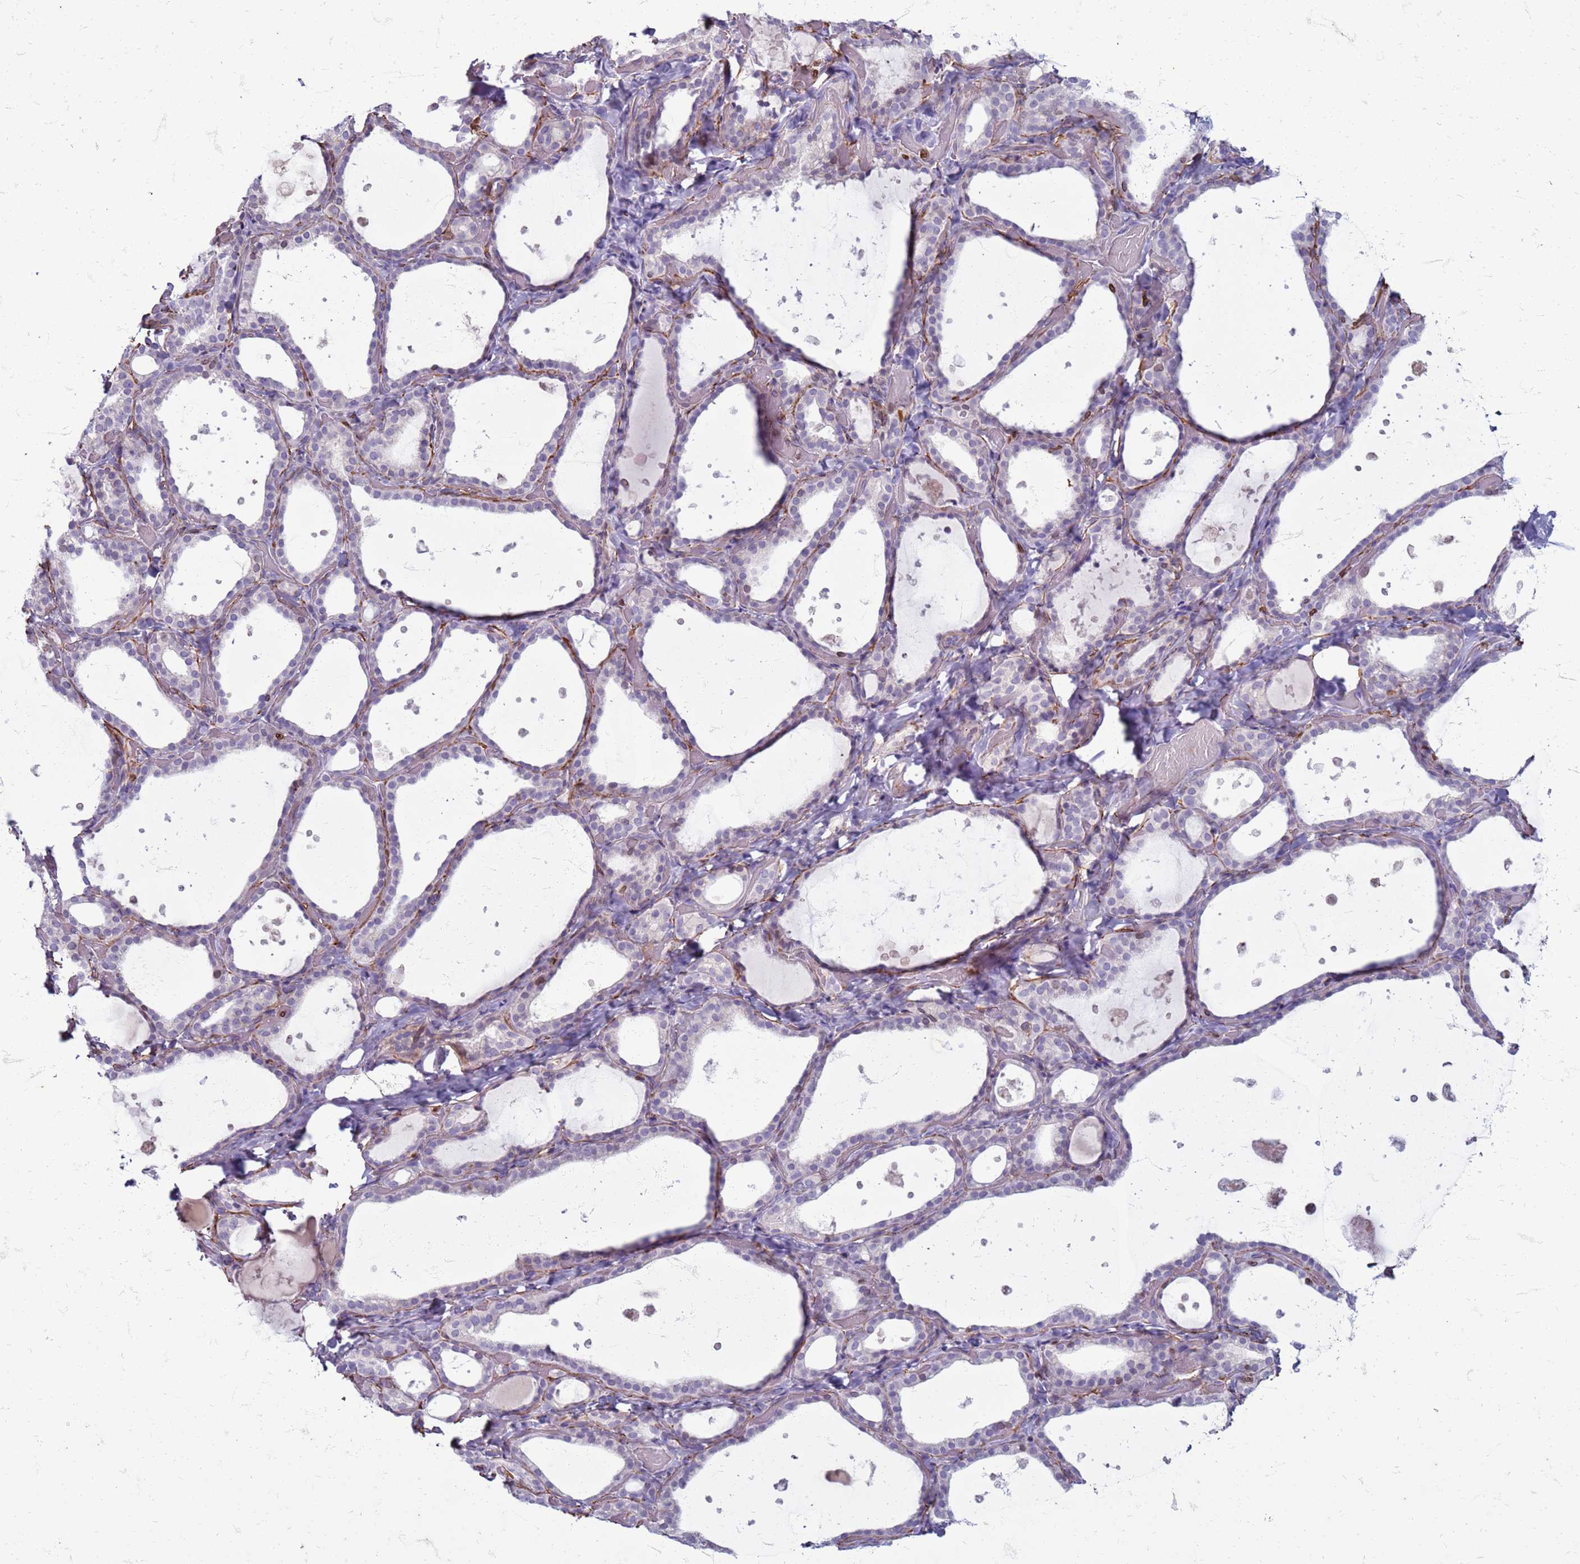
{"staining": {"intensity": "weak", "quantity": "<25%", "location": "cytoplasmic/membranous,nuclear"}, "tissue": "thyroid gland", "cell_type": "Glandular cells", "image_type": "normal", "snomed": [{"axis": "morphology", "description": "Normal tissue, NOS"}, {"axis": "topography", "description": "Thyroid gland"}], "caption": "High power microscopy image of an immunohistochemistry micrograph of unremarkable thyroid gland, revealing no significant positivity in glandular cells.", "gene": "METTL25B", "patient": {"sex": "female", "age": 44}}